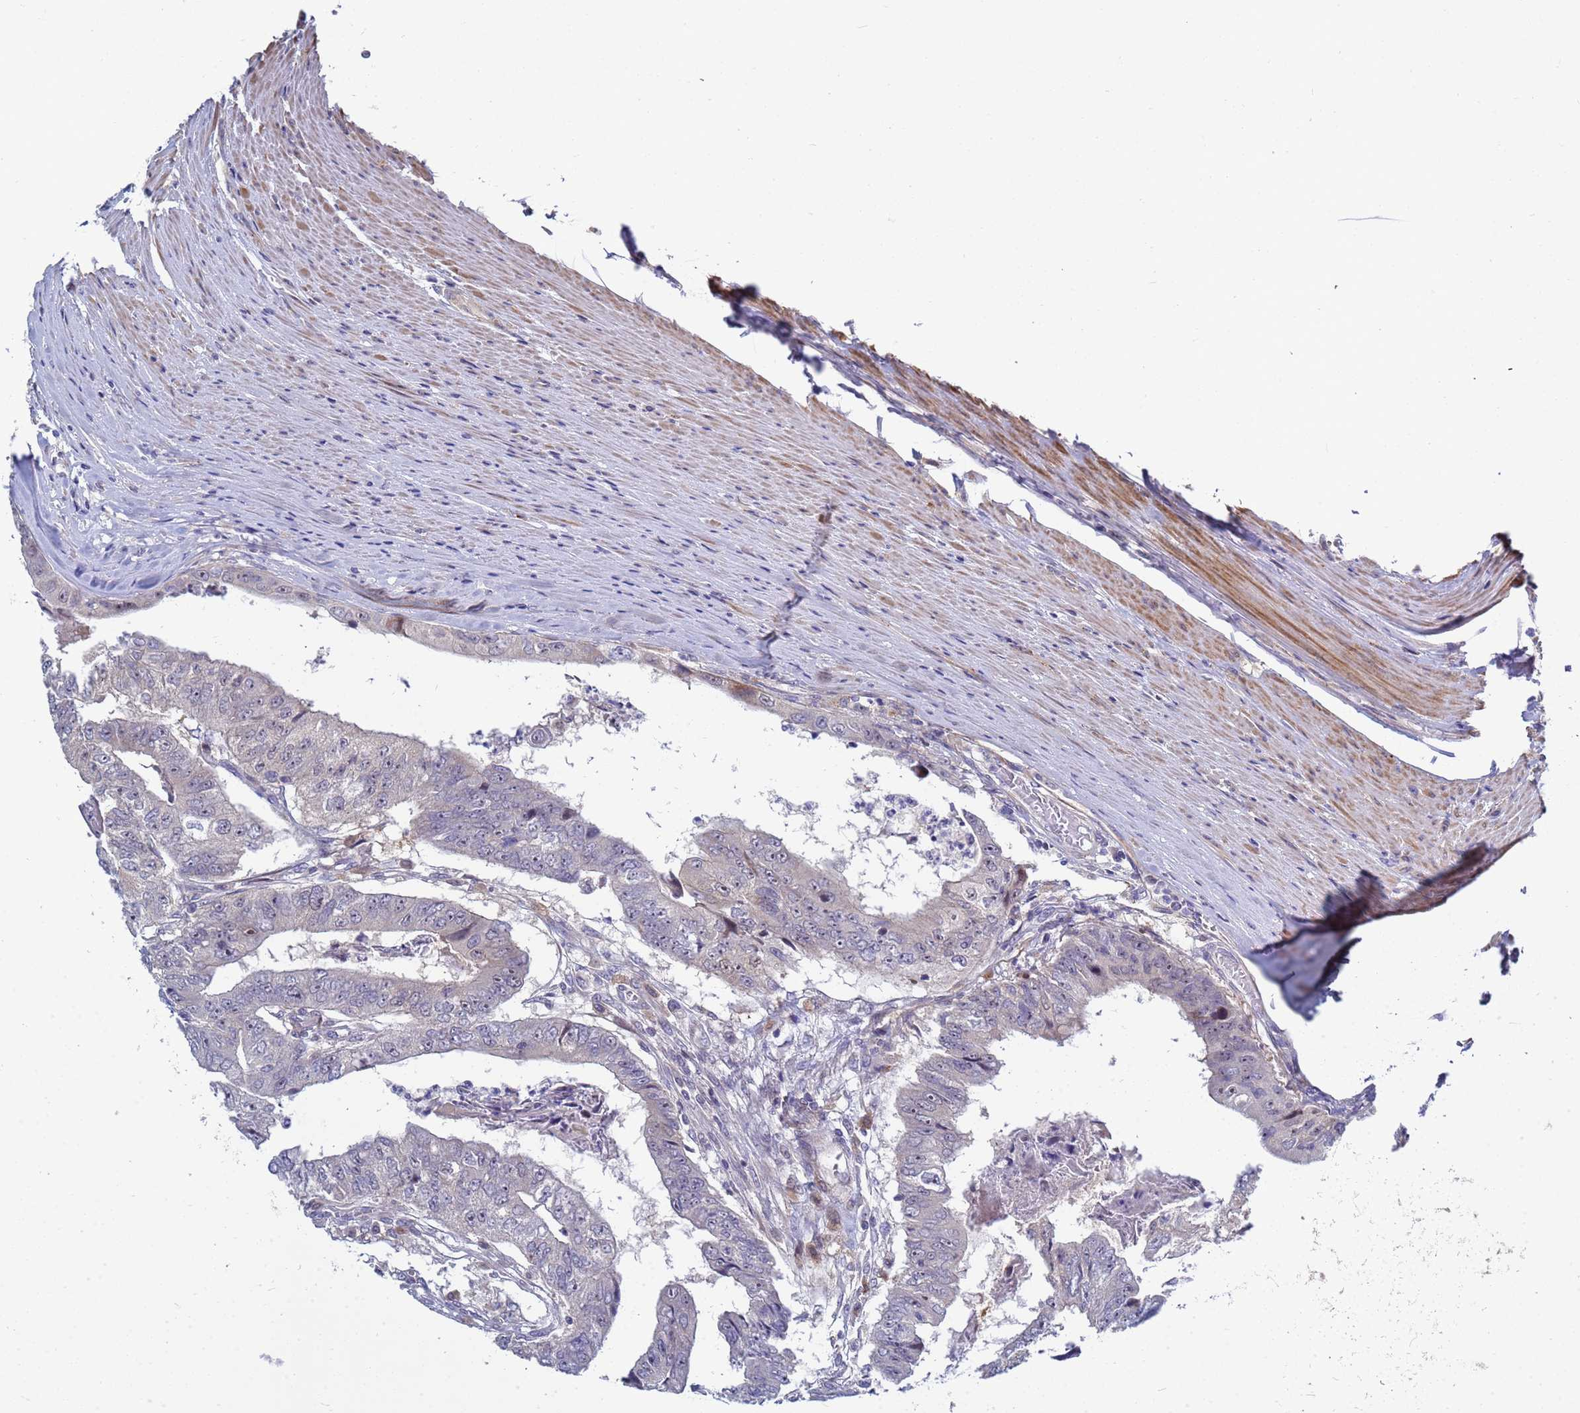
{"staining": {"intensity": "negative", "quantity": "none", "location": "none"}, "tissue": "colorectal cancer", "cell_type": "Tumor cells", "image_type": "cancer", "snomed": [{"axis": "morphology", "description": "Adenocarcinoma, NOS"}, {"axis": "topography", "description": "Colon"}], "caption": "High power microscopy image of an immunohistochemistry histopathology image of colorectal cancer, revealing no significant staining in tumor cells. (IHC, brightfield microscopy, high magnification).", "gene": "ENOSF1", "patient": {"sex": "female", "age": 67}}